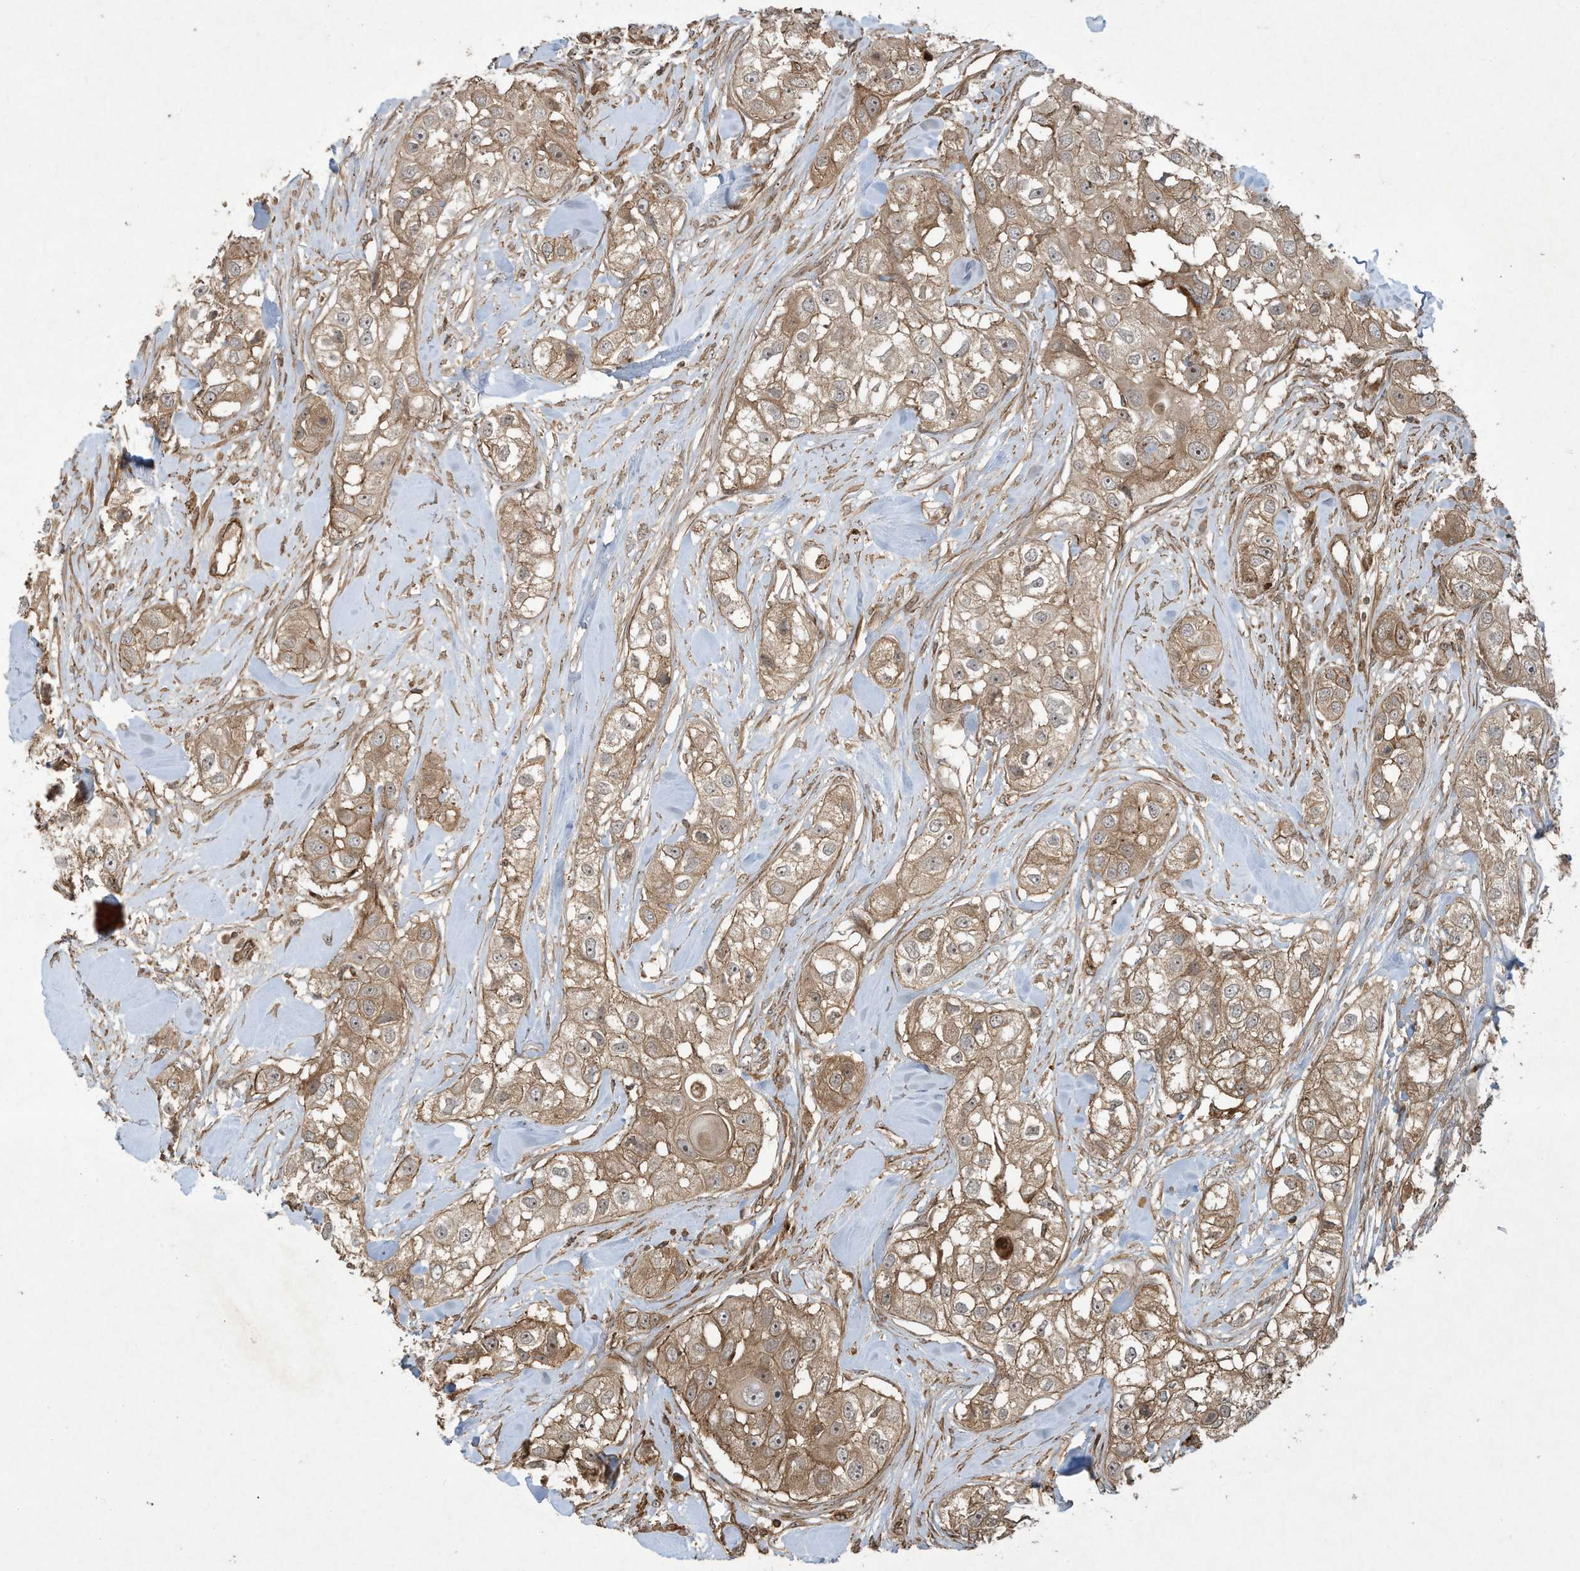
{"staining": {"intensity": "moderate", "quantity": ">75%", "location": "cytoplasmic/membranous"}, "tissue": "head and neck cancer", "cell_type": "Tumor cells", "image_type": "cancer", "snomed": [{"axis": "morphology", "description": "Normal tissue, NOS"}, {"axis": "morphology", "description": "Squamous cell carcinoma, NOS"}, {"axis": "topography", "description": "Skeletal muscle"}, {"axis": "topography", "description": "Head-Neck"}], "caption": "An image of human head and neck squamous cell carcinoma stained for a protein reveals moderate cytoplasmic/membranous brown staining in tumor cells.", "gene": "DDIT4", "patient": {"sex": "male", "age": 51}}